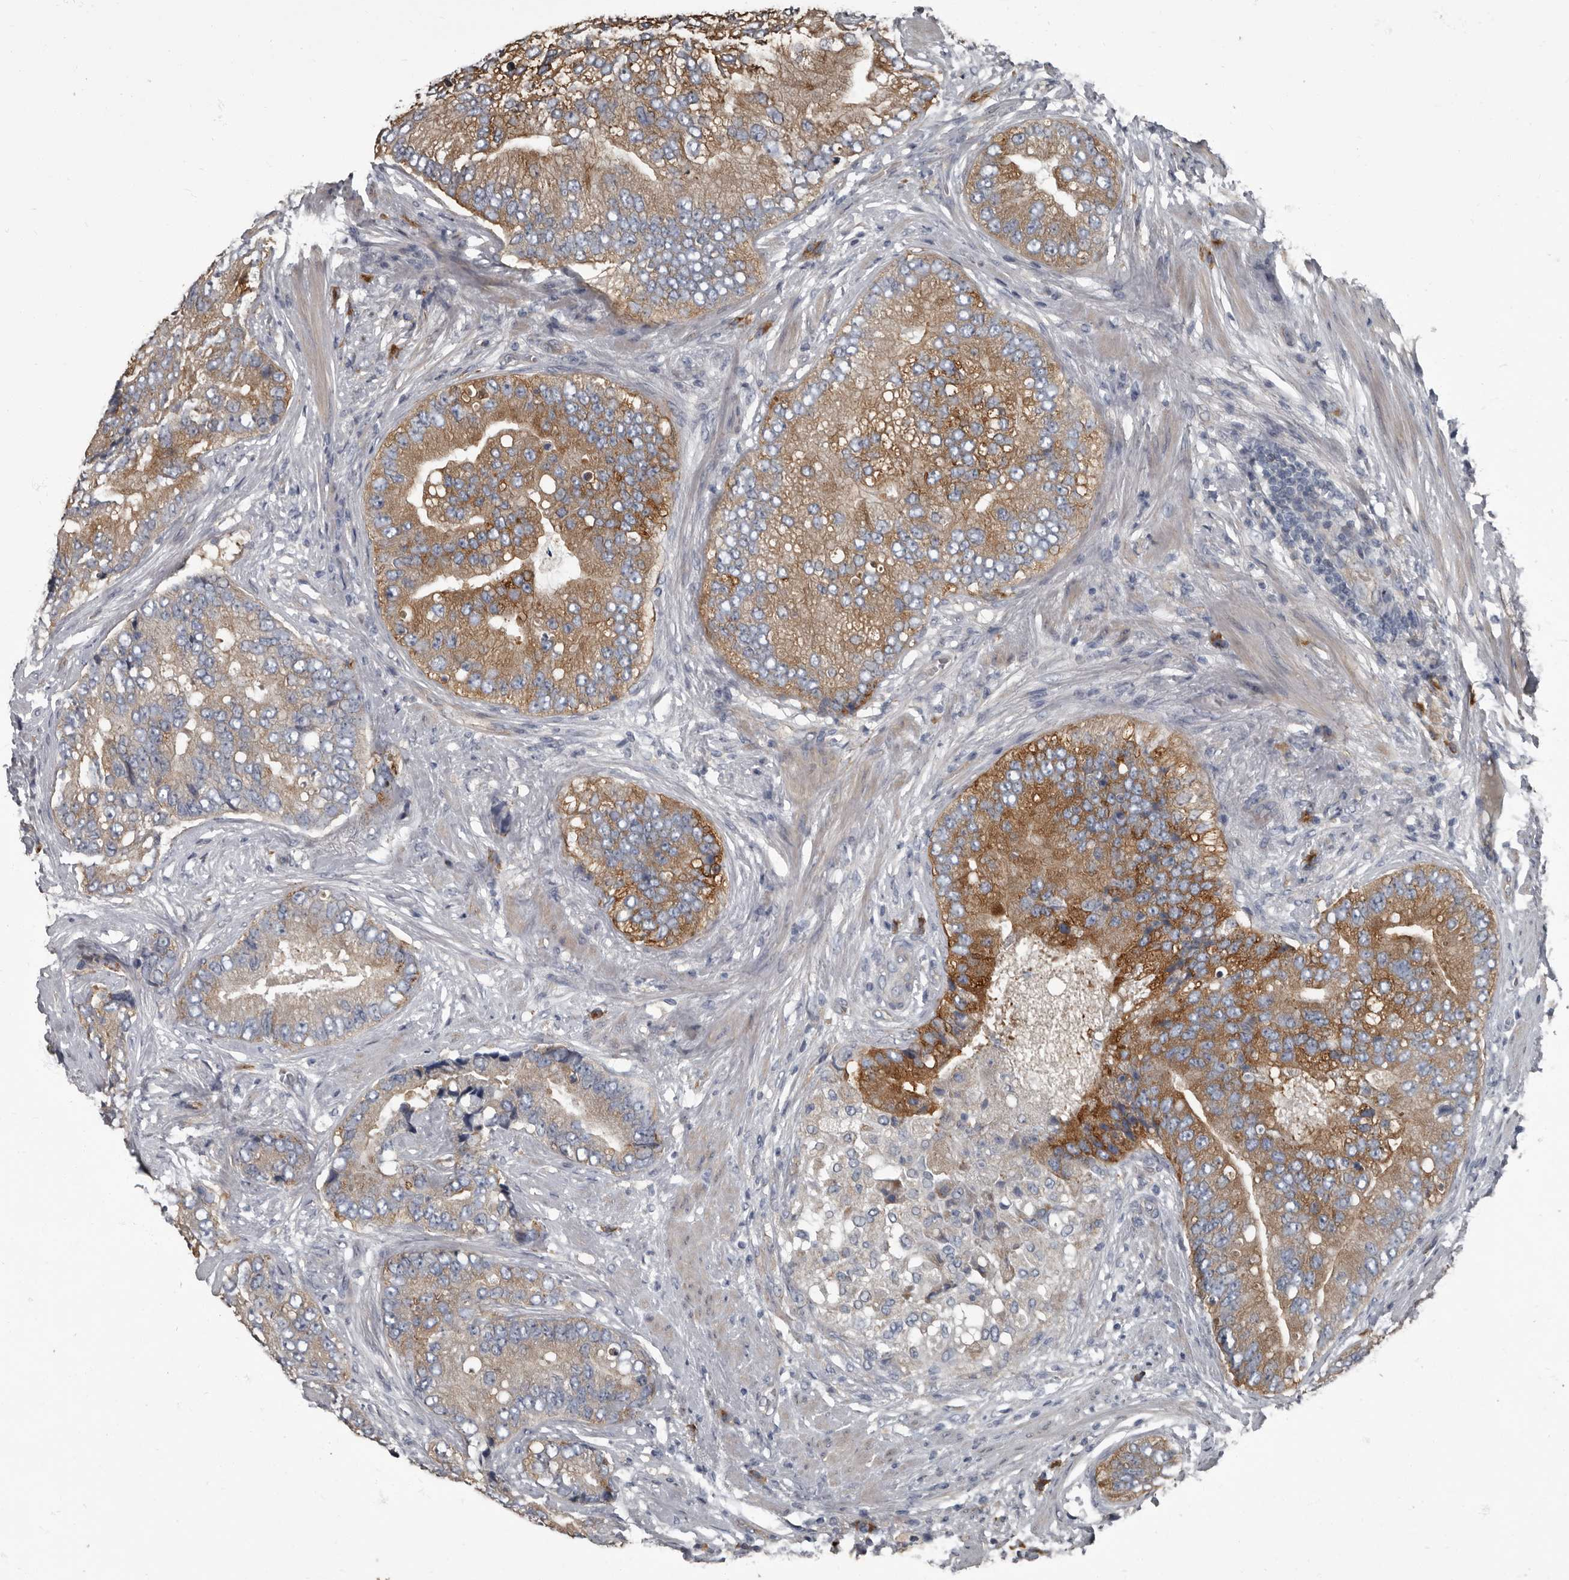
{"staining": {"intensity": "strong", "quantity": "25%-75%", "location": "cytoplasmic/membranous"}, "tissue": "prostate cancer", "cell_type": "Tumor cells", "image_type": "cancer", "snomed": [{"axis": "morphology", "description": "Adenocarcinoma, High grade"}, {"axis": "topography", "description": "Prostate"}], "caption": "An IHC histopathology image of neoplastic tissue is shown. Protein staining in brown highlights strong cytoplasmic/membranous positivity in high-grade adenocarcinoma (prostate) within tumor cells.", "gene": "TPD52L1", "patient": {"sex": "male", "age": 70}}